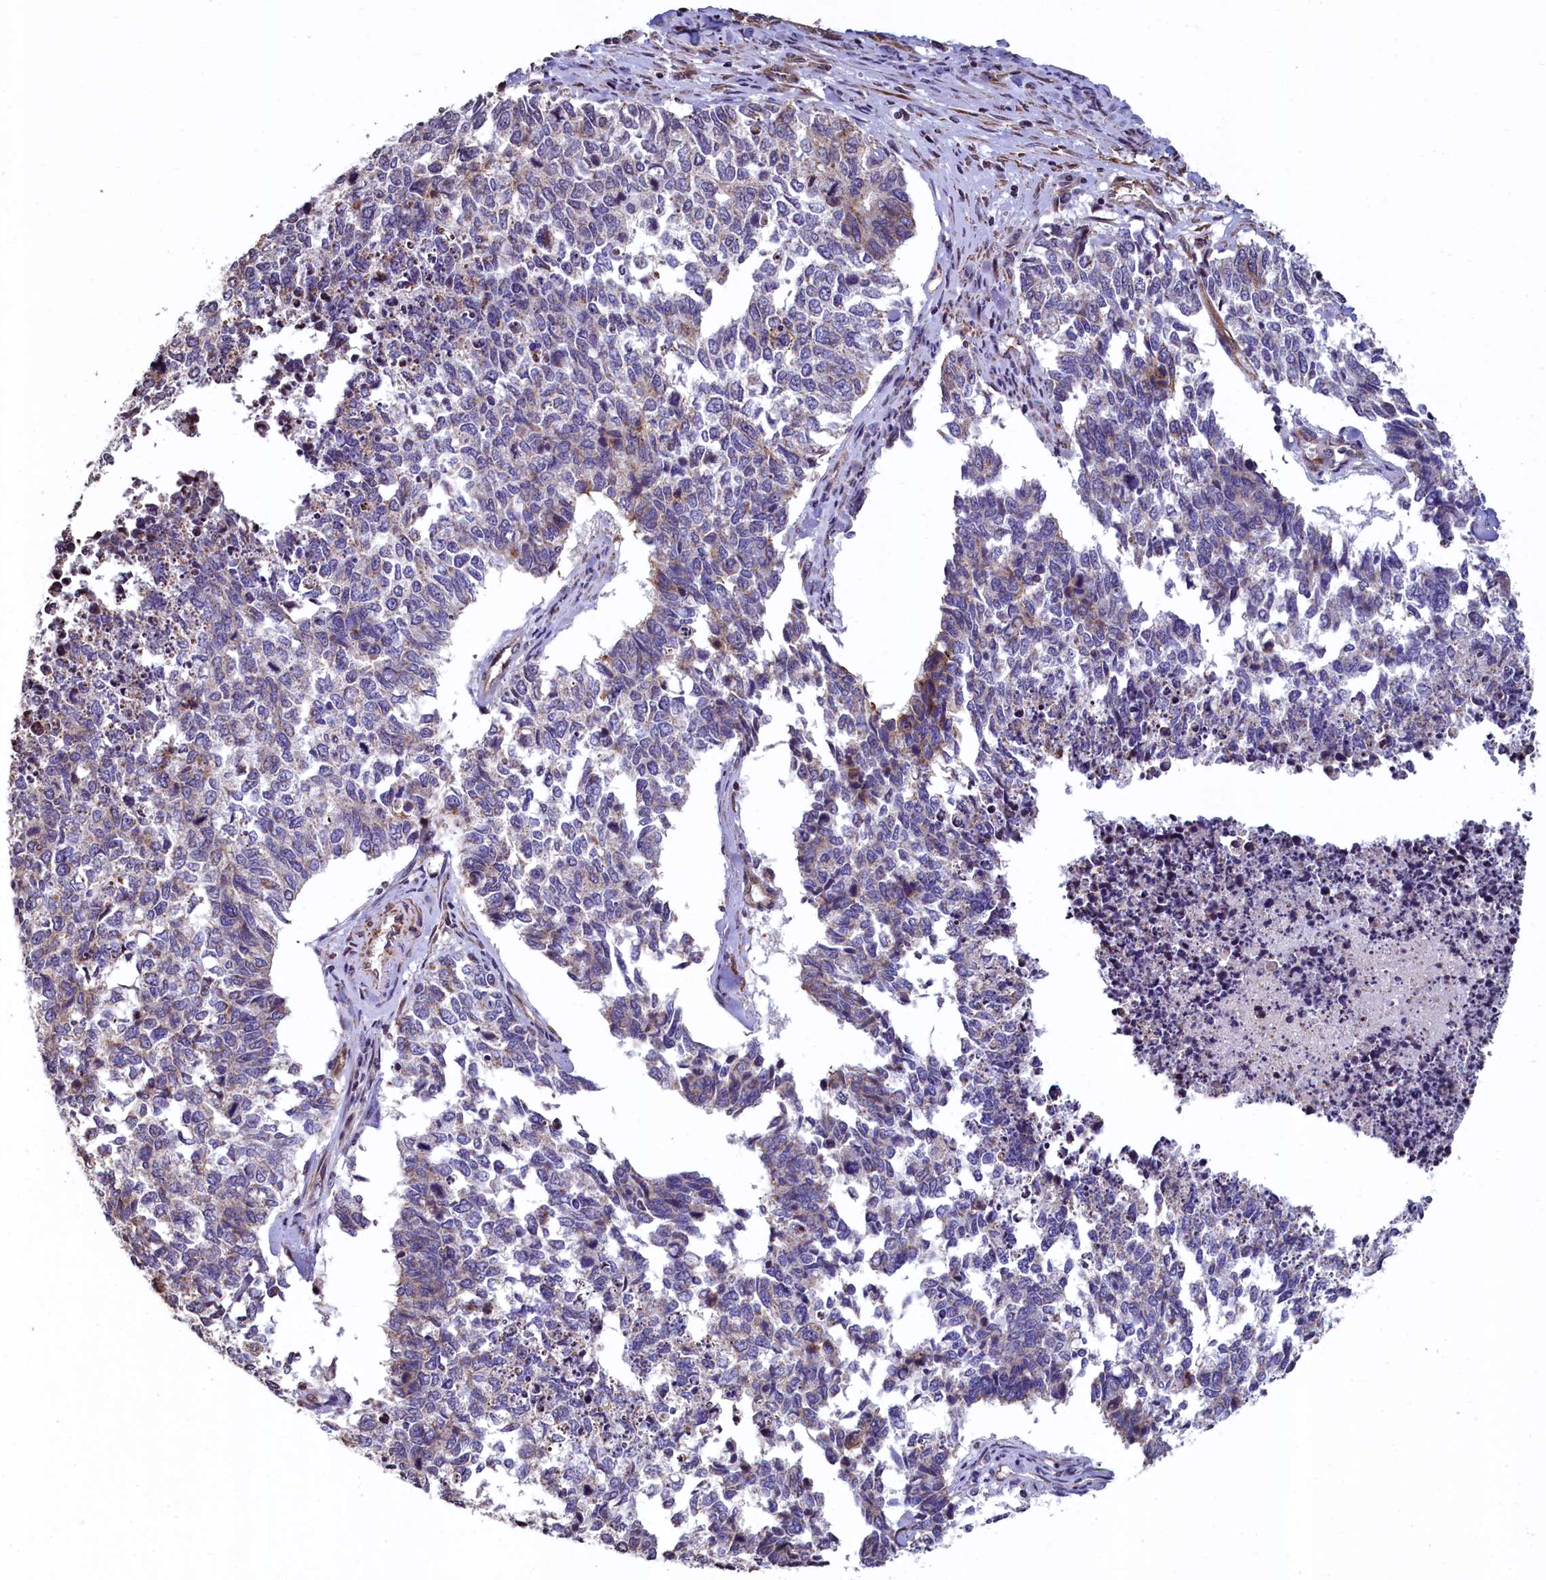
{"staining": {"intensity": "negative", "quantity": "none", "location": "none"}, "tissue": "cervical cancer", "cell_type": "Tumor cells", "image_type": "cancer", "snomed": [{"axis": "morphology", "description": "Squamous cell carcinoma, NOS"}, {"axis": "topography", "description": "Cervix"}], "caption": "This is a micrograph of immunohistochemistry (IHC) staining of cervical squamous cell carcinoma, which shows no positivity in tumor cells.", "gene": "ZNF2", "patient": {"sex": "female", "age": 63}}